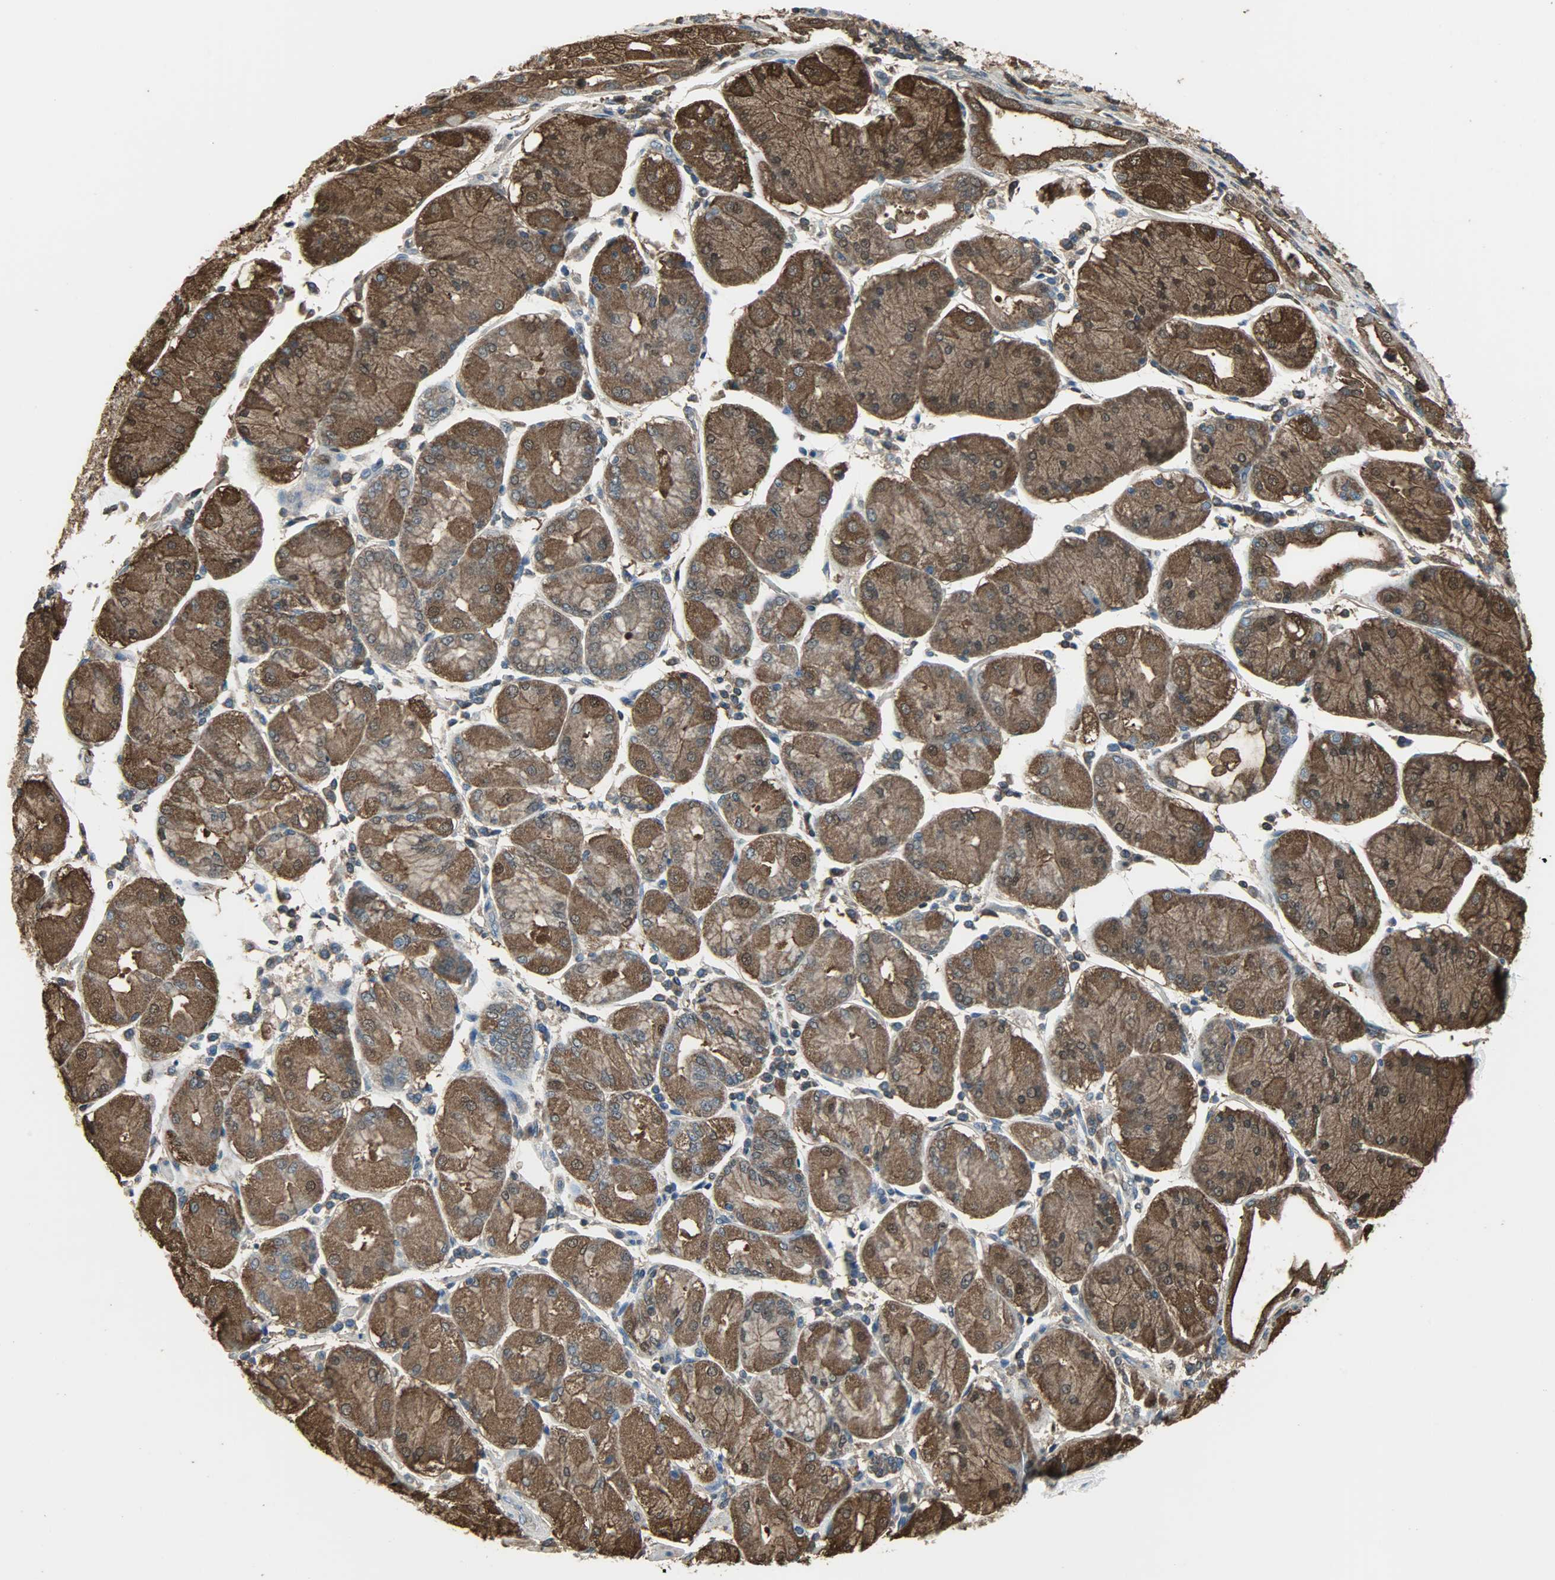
{"staining": {"intensity": "strong", "quantity": ">75%", "location": "cytoplasmic/membranous,nuclear"}, "tissue": "stomach cancer", "cell_type": "Tumor cells", "image_type": "cancer", "snomed": [{"axis": "morphology", "description": "Normal tissue, NOS"}, {"axis": "morphology", "description": "Adenocarcinoma, NOS"}, {"axis": "topography", "description": "Stomach, upper"}, {"axis": "topography", "description": "Stomach"}], "caption": "Immunohistochemical staining of adenocarcinoma (stomach) demonstrates high levels of strong cytoplasmic/membranous and nuclear positivity in about >75% of tumor cells. The protein of interest is shown in brown color, while the nuclei are stained blue.", "gene": "LDHB", "patient": {"sex": "male", "age": 59}}